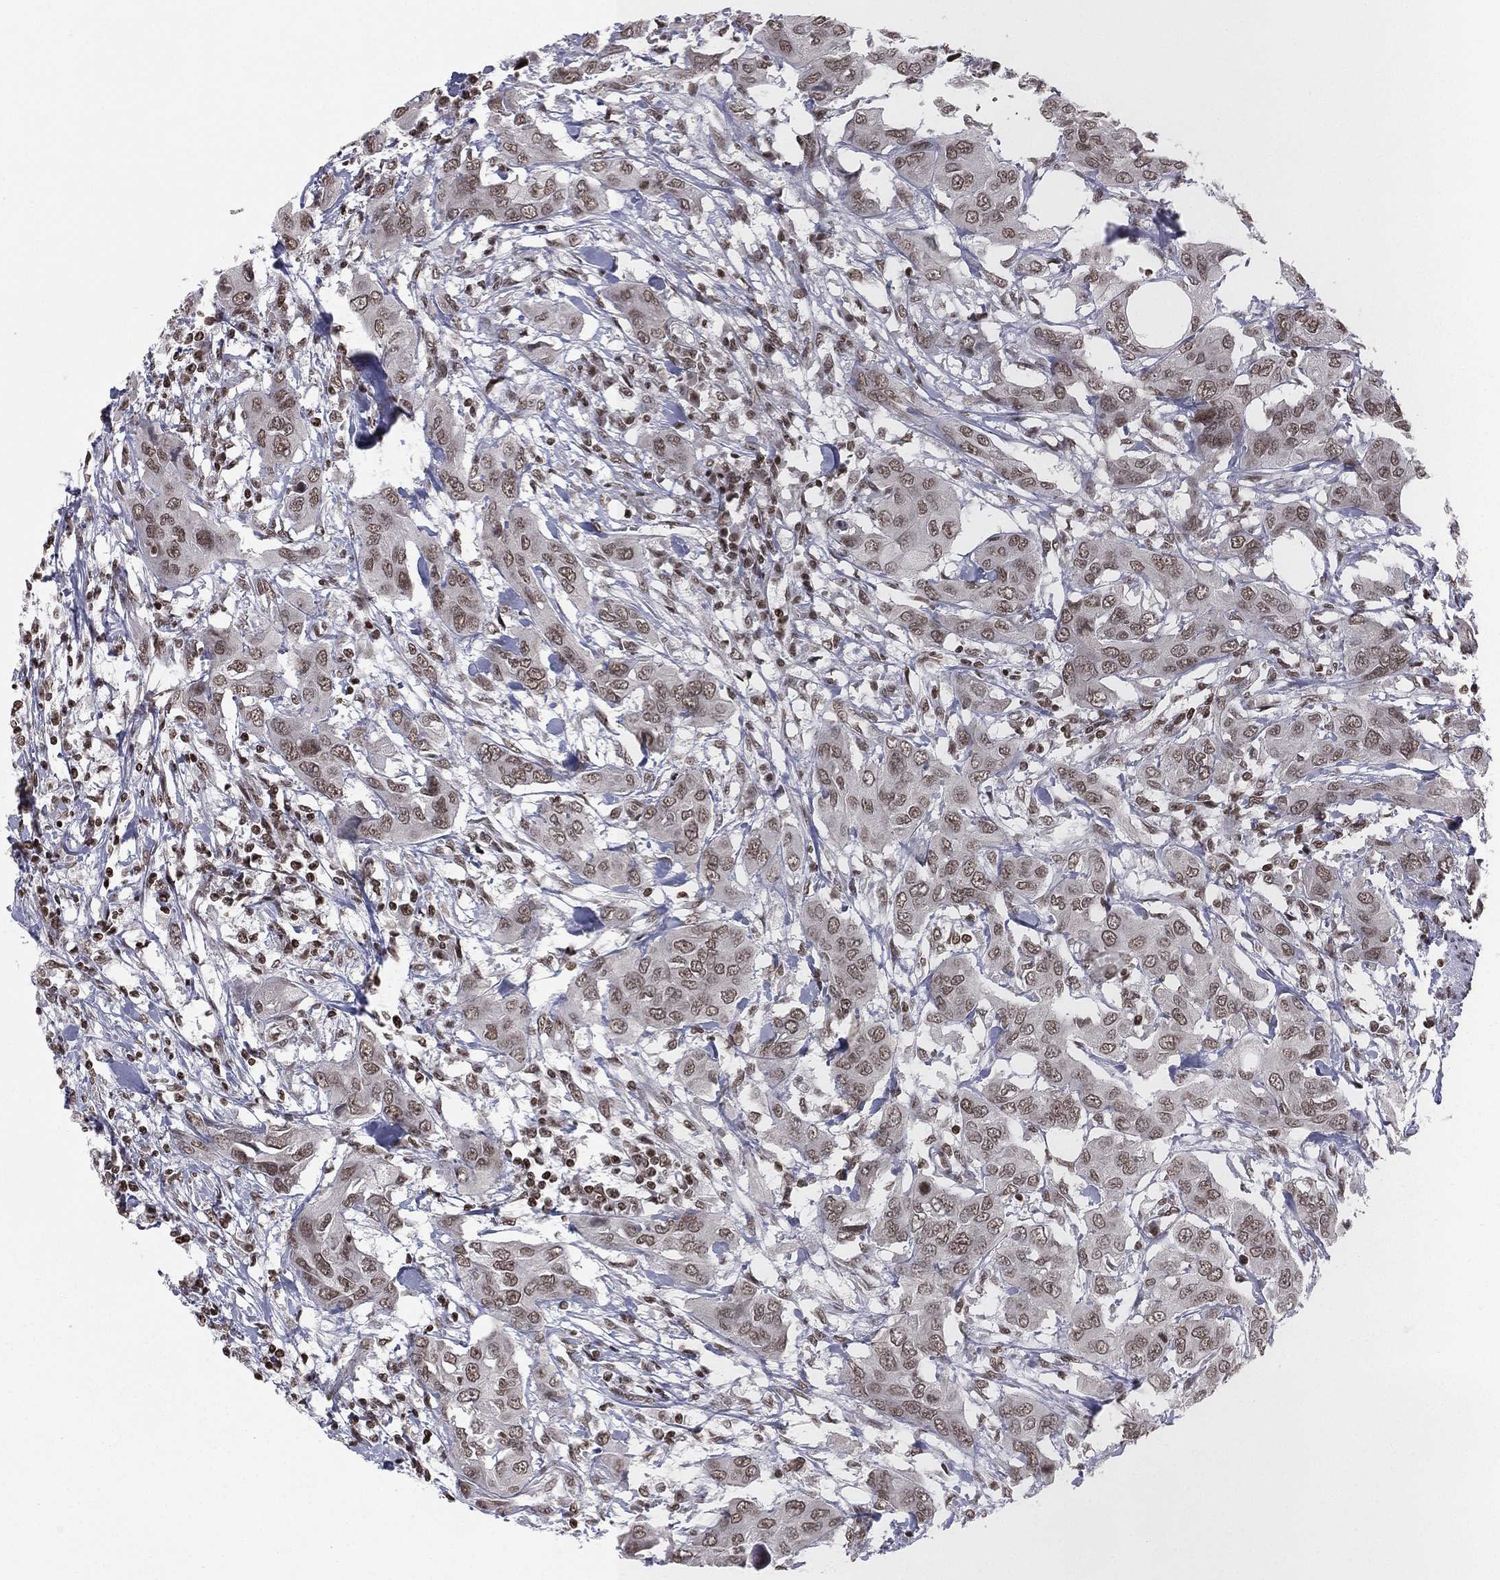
{"staining": {"intensity": "weak", "quantity": ">75%", "location": "nuclear"}, "tissue": "urothelial cancer", "cell_type": "Tumor cells", "image_type": "cancer", "snomed": [{"axis": "morphology", "description": "Urothelial carcinoma, NOS"}, {"axis": "morphology", "description": "Urothelial carcinoma, High grade"}, {"axis": "topography", "description": "Urinary bladder"}], "caption": "DAB immunohistochemical staining of transitional cell carcinoma demonstrates weak nuclear protein positivity in approximately >75% of tumor cells. The staining is performed using DAB (3,3'-diaminobenzidine) brown chromogen to label protein expression. The nuclei are counter-stained blue using hematoxylin.", "gene": "RFX7", "patient": {"sex": "male", "age": 63}}